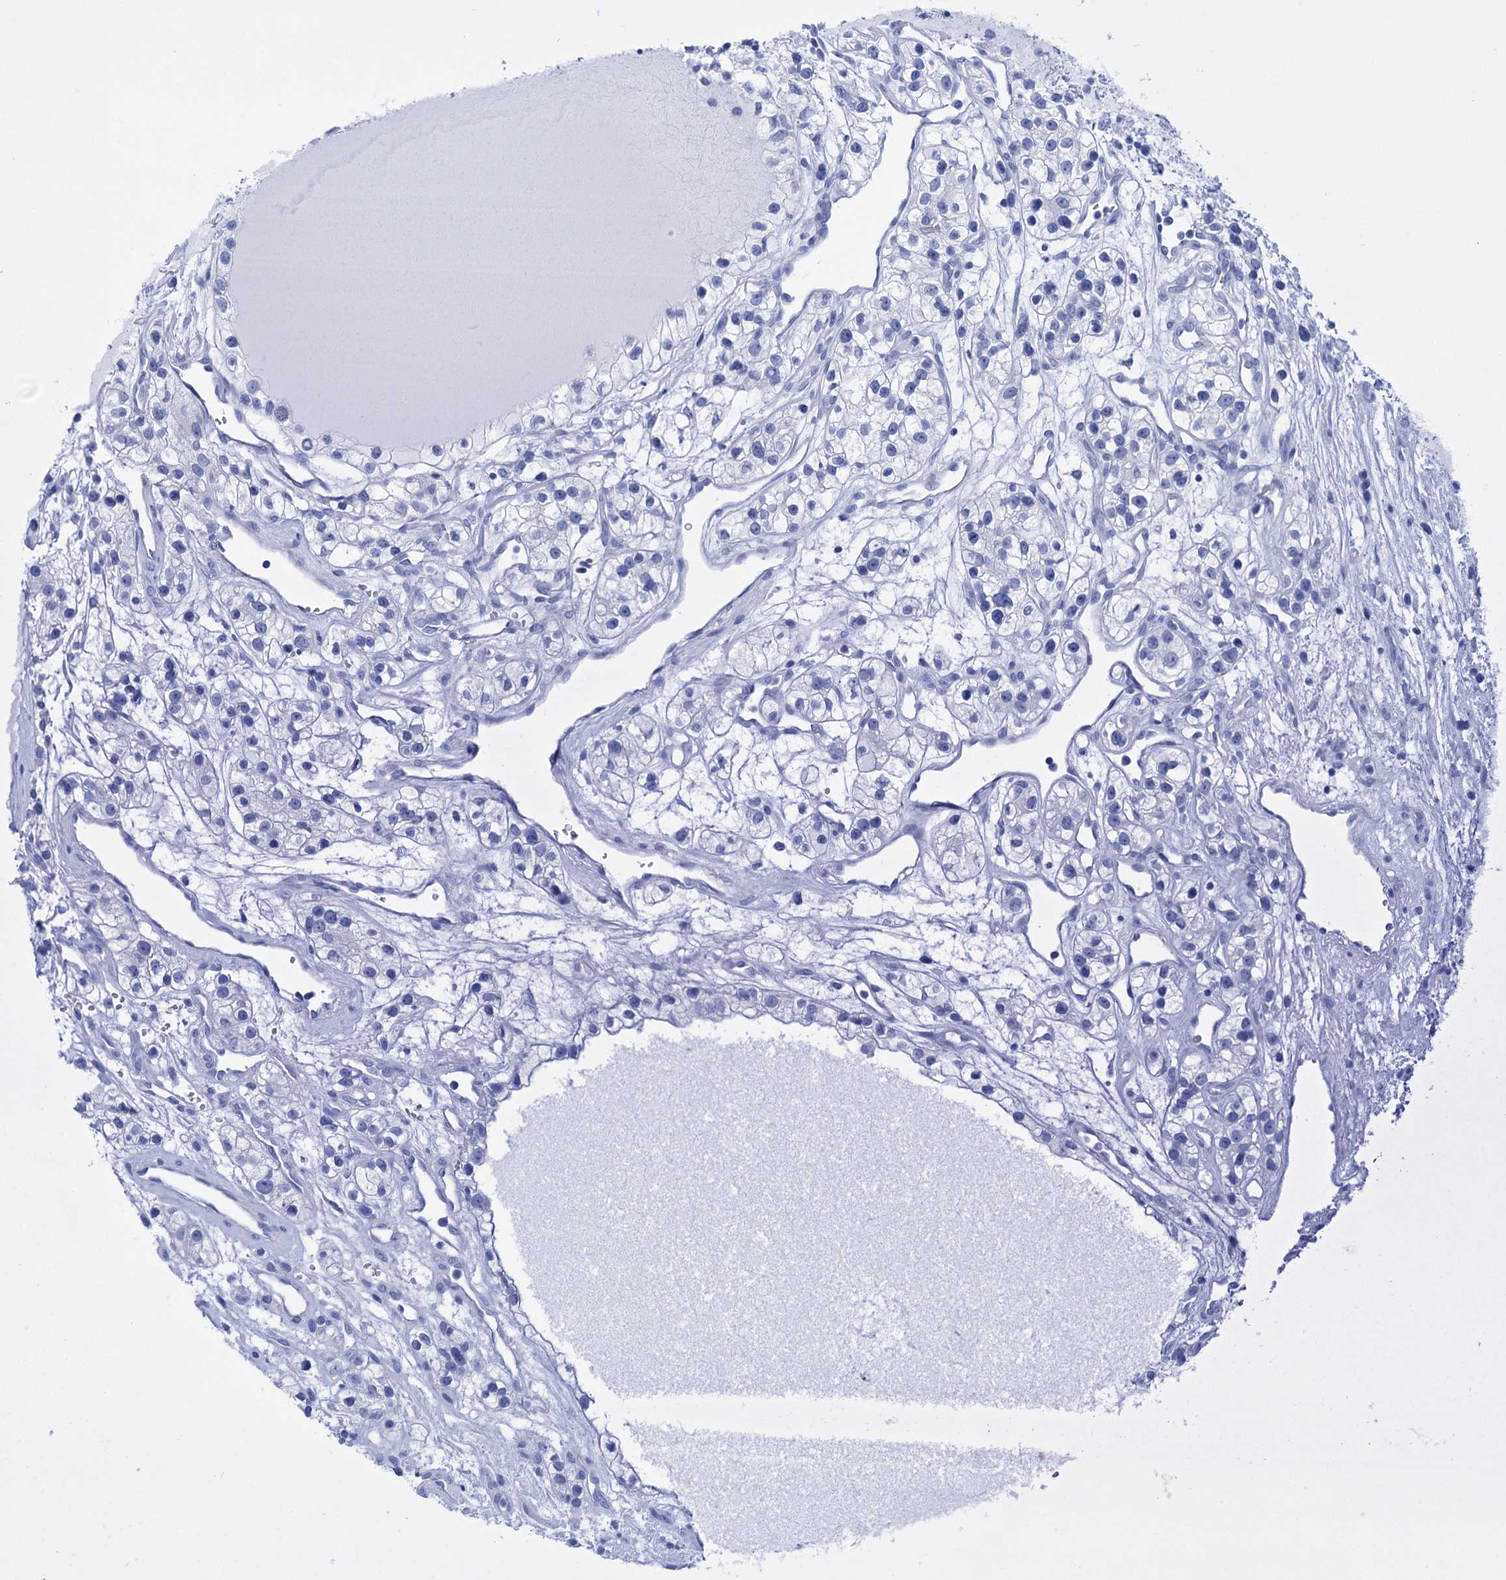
{"staining": {"intensity": "negative", "quantity": "none", "location": "none"}, "tissue": "renal cancer", "cell_type": "Tumor cells", "image_type": "cancer", "snomed": [{"axis": "morphology", "description": "Adenocarcinoma, NOS"}, {"axis": "topography", "description": "Kidney"}], "caption": "DAB (3,3'-diaminobenzidine) immunohistochemical staining of adenocarcinoma (renal) reveals no significant staining in tumor cells. (Immunohistochemistry, brightfield microscopy, high magnification).", "gene": "FBXW12", "patient": {"sex": "female", "age": 57}}